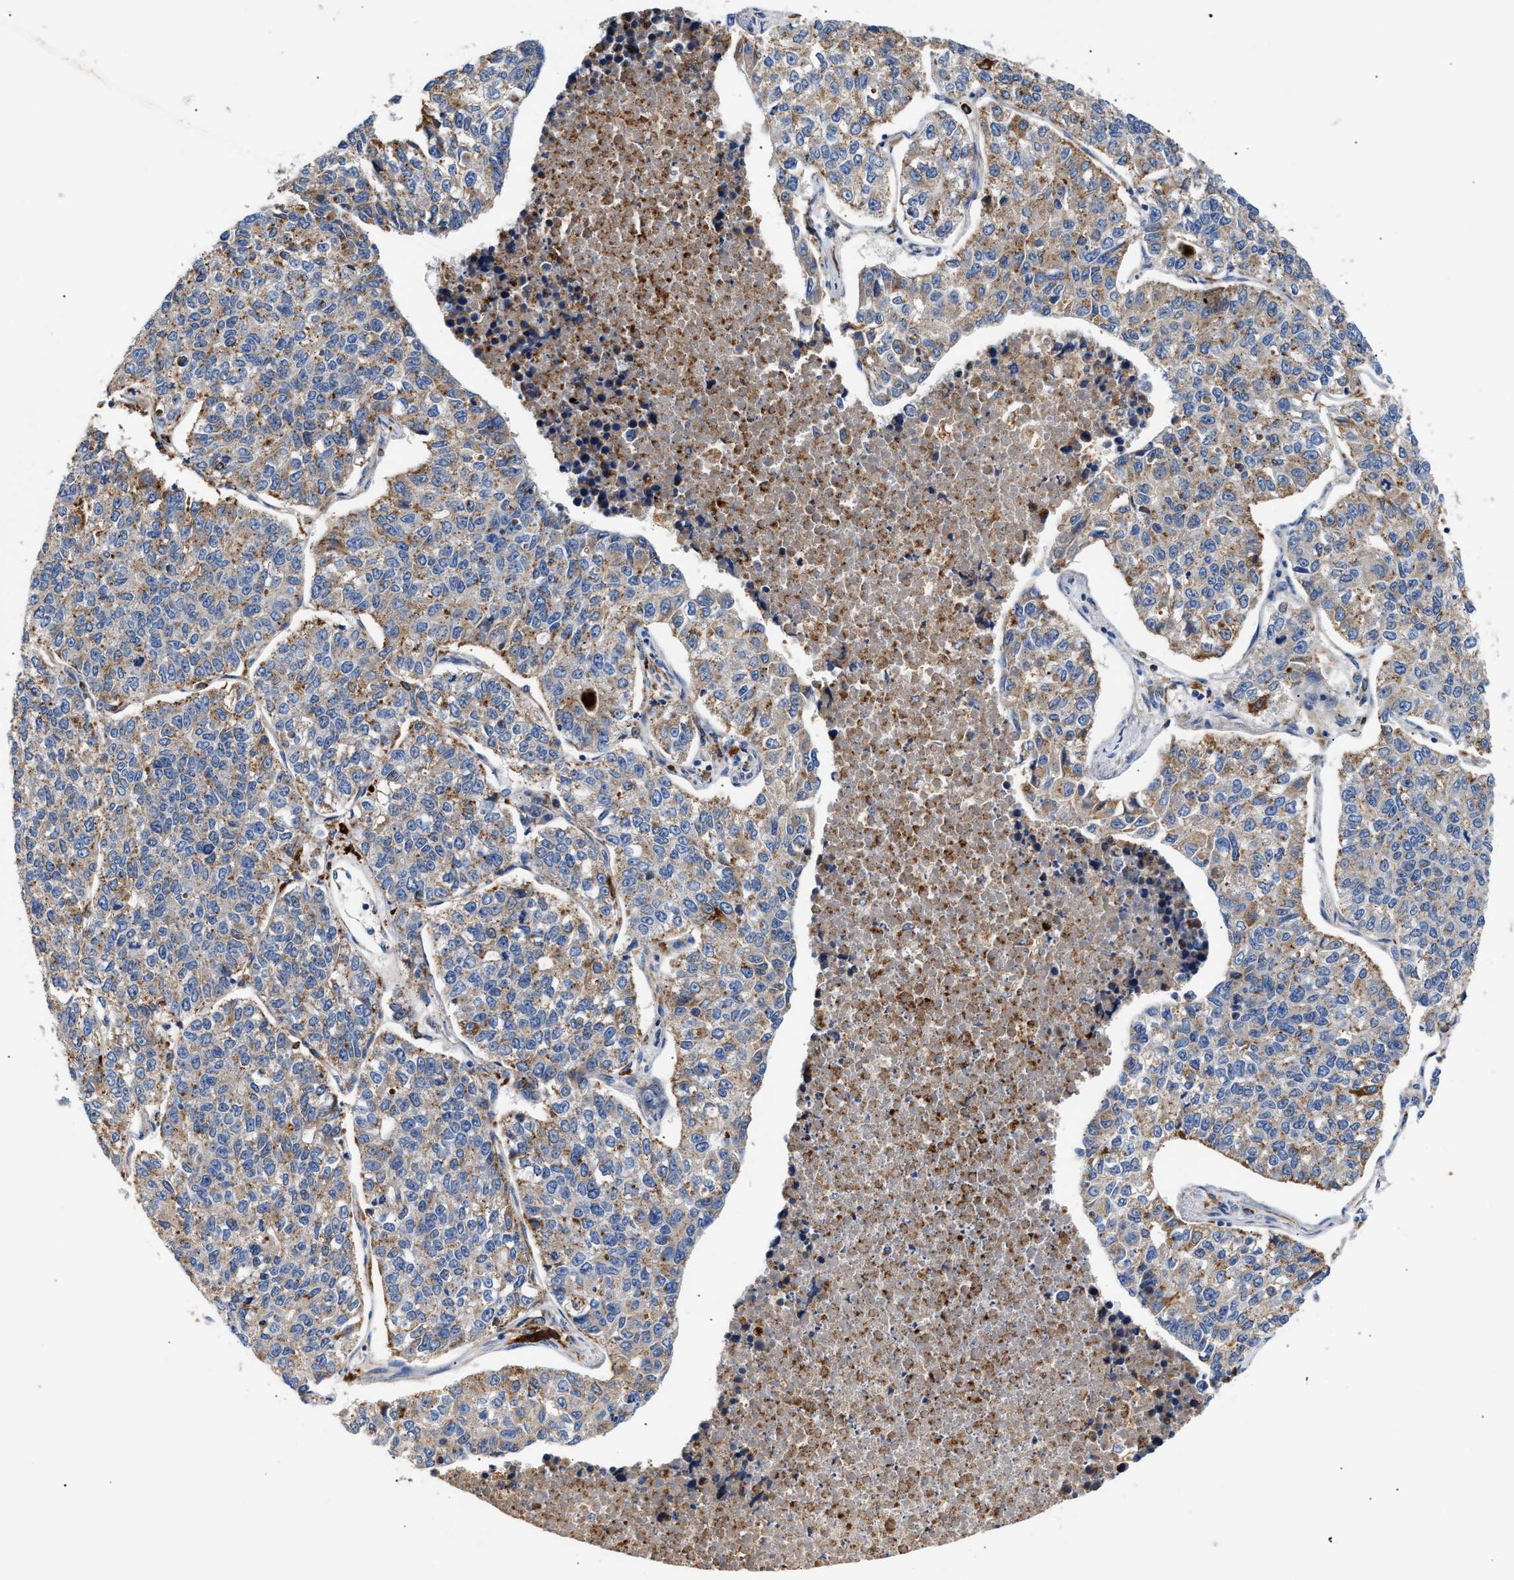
{"staining": {"intensity": "moderate", "quantity": "25%-75%", "location": "cytoplasmic/membranous"}, "tissue": "lung cancer", "cell_type": "Tumor cells", "image_type": "cancer", "snomed": [{"axis": "morphology", "description": "Adenocarcinoma, NOS"}, {"axis": "topography", "description": "Lung"}], "caption": "About 25%-75% of tumor cells in adenocarcinoma (lung) reveal moderate cytoplasmic/membranous protein staining as visualized by brown immunohistochemical staining.", "gene": "CCDC146", "patient": {"sex": "male", "age": 49}}